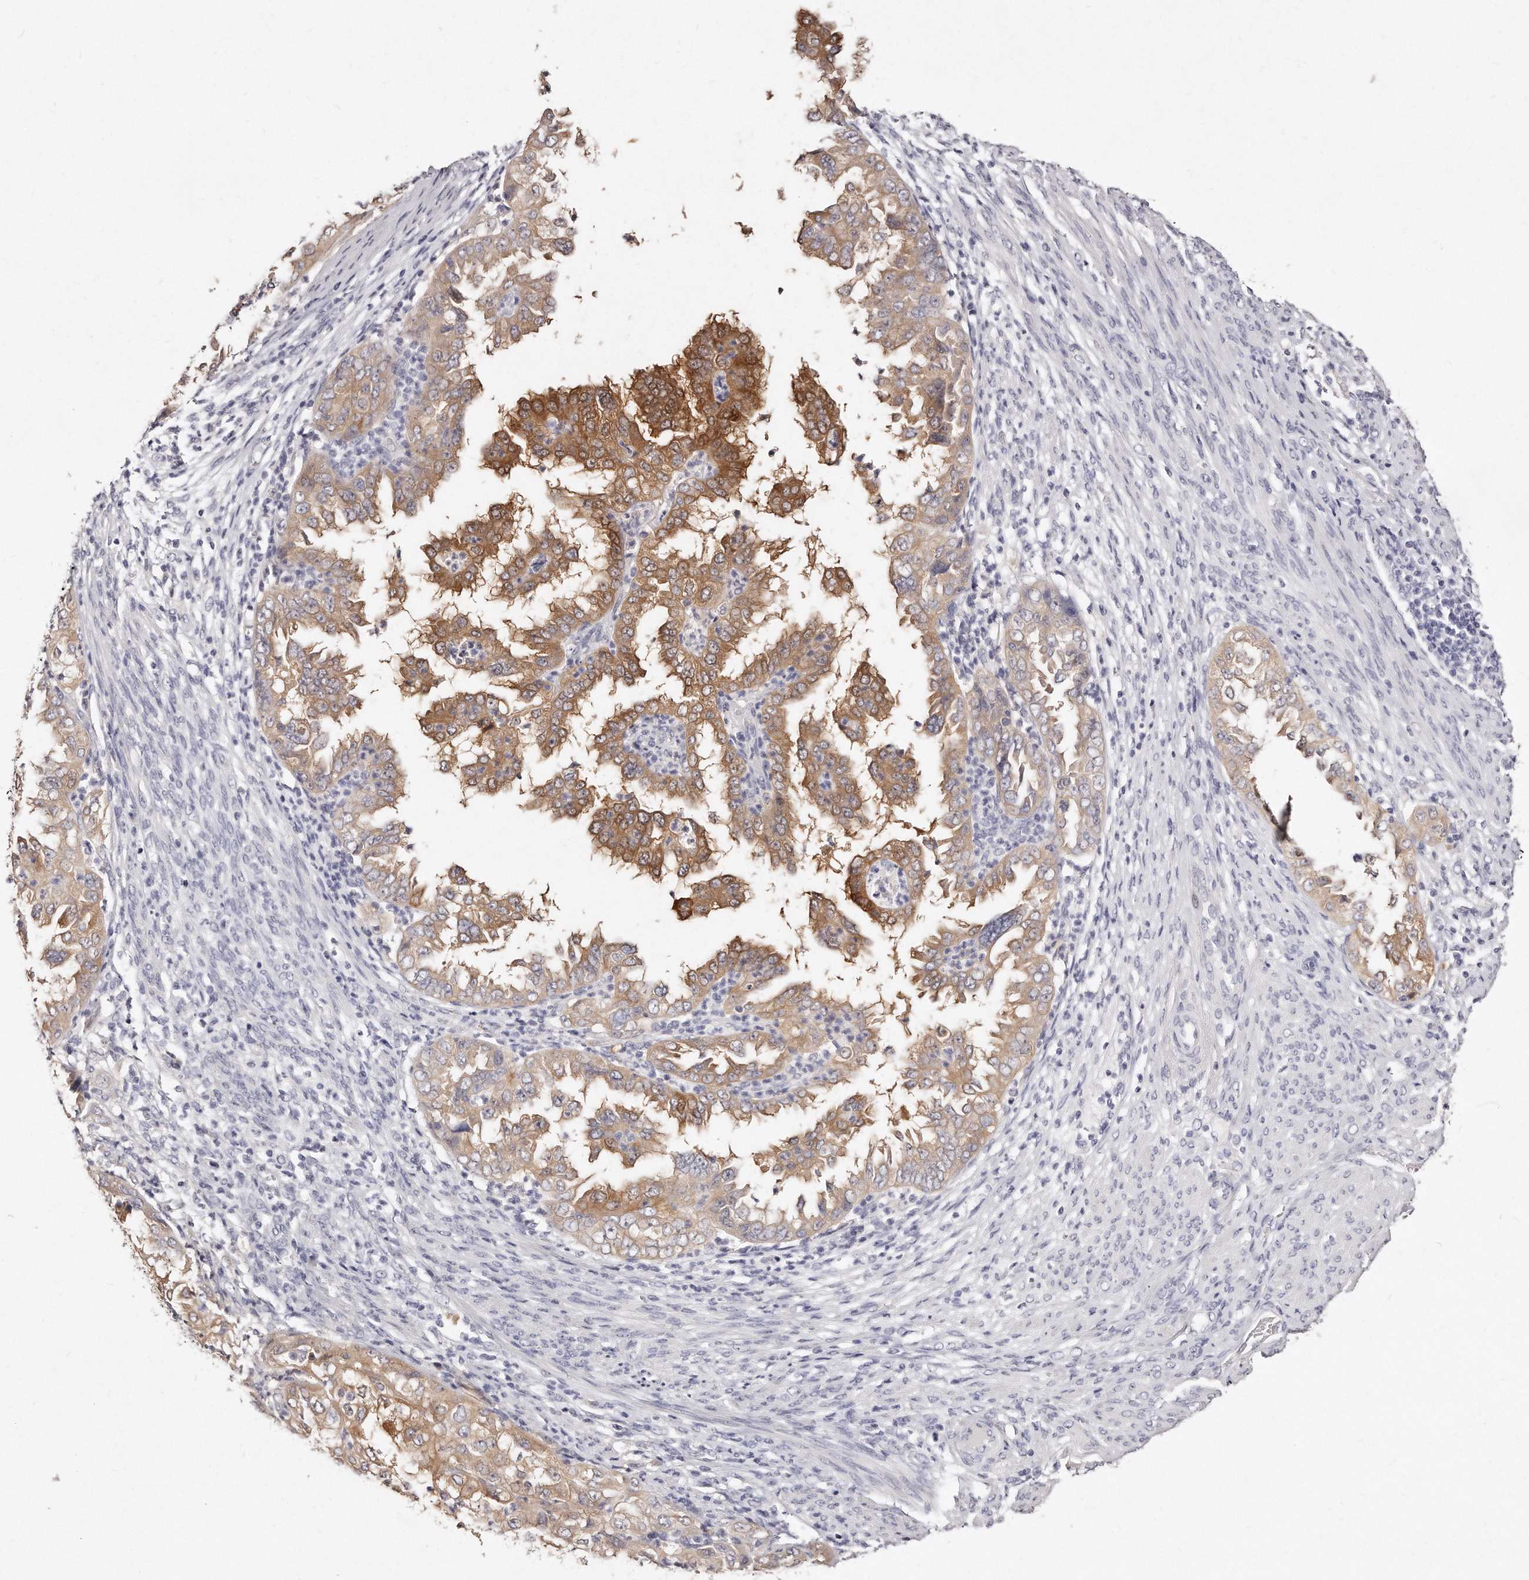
{"staining": {"intensity": "moderate", "quantity": ">75%", "location": "cytoplasmic/membranous"}, "tissue": "endometrial cancer", "cell_type": "Tumor cells", "image_type": "cancer", "snomed": [{"axis": "morphology", "description": "Adenocarcinoma, NOS"}, {"axis": "topography", "description": "Endometrium"}], "caption": "Moderate cytoplasmic/membranous protein expression is identified in approximately >75% of tumor cells in endometrial cancer. Nuclei are stained in blue.", "gene": "GDA", "patient": {"sex": "female", "age": 85}}